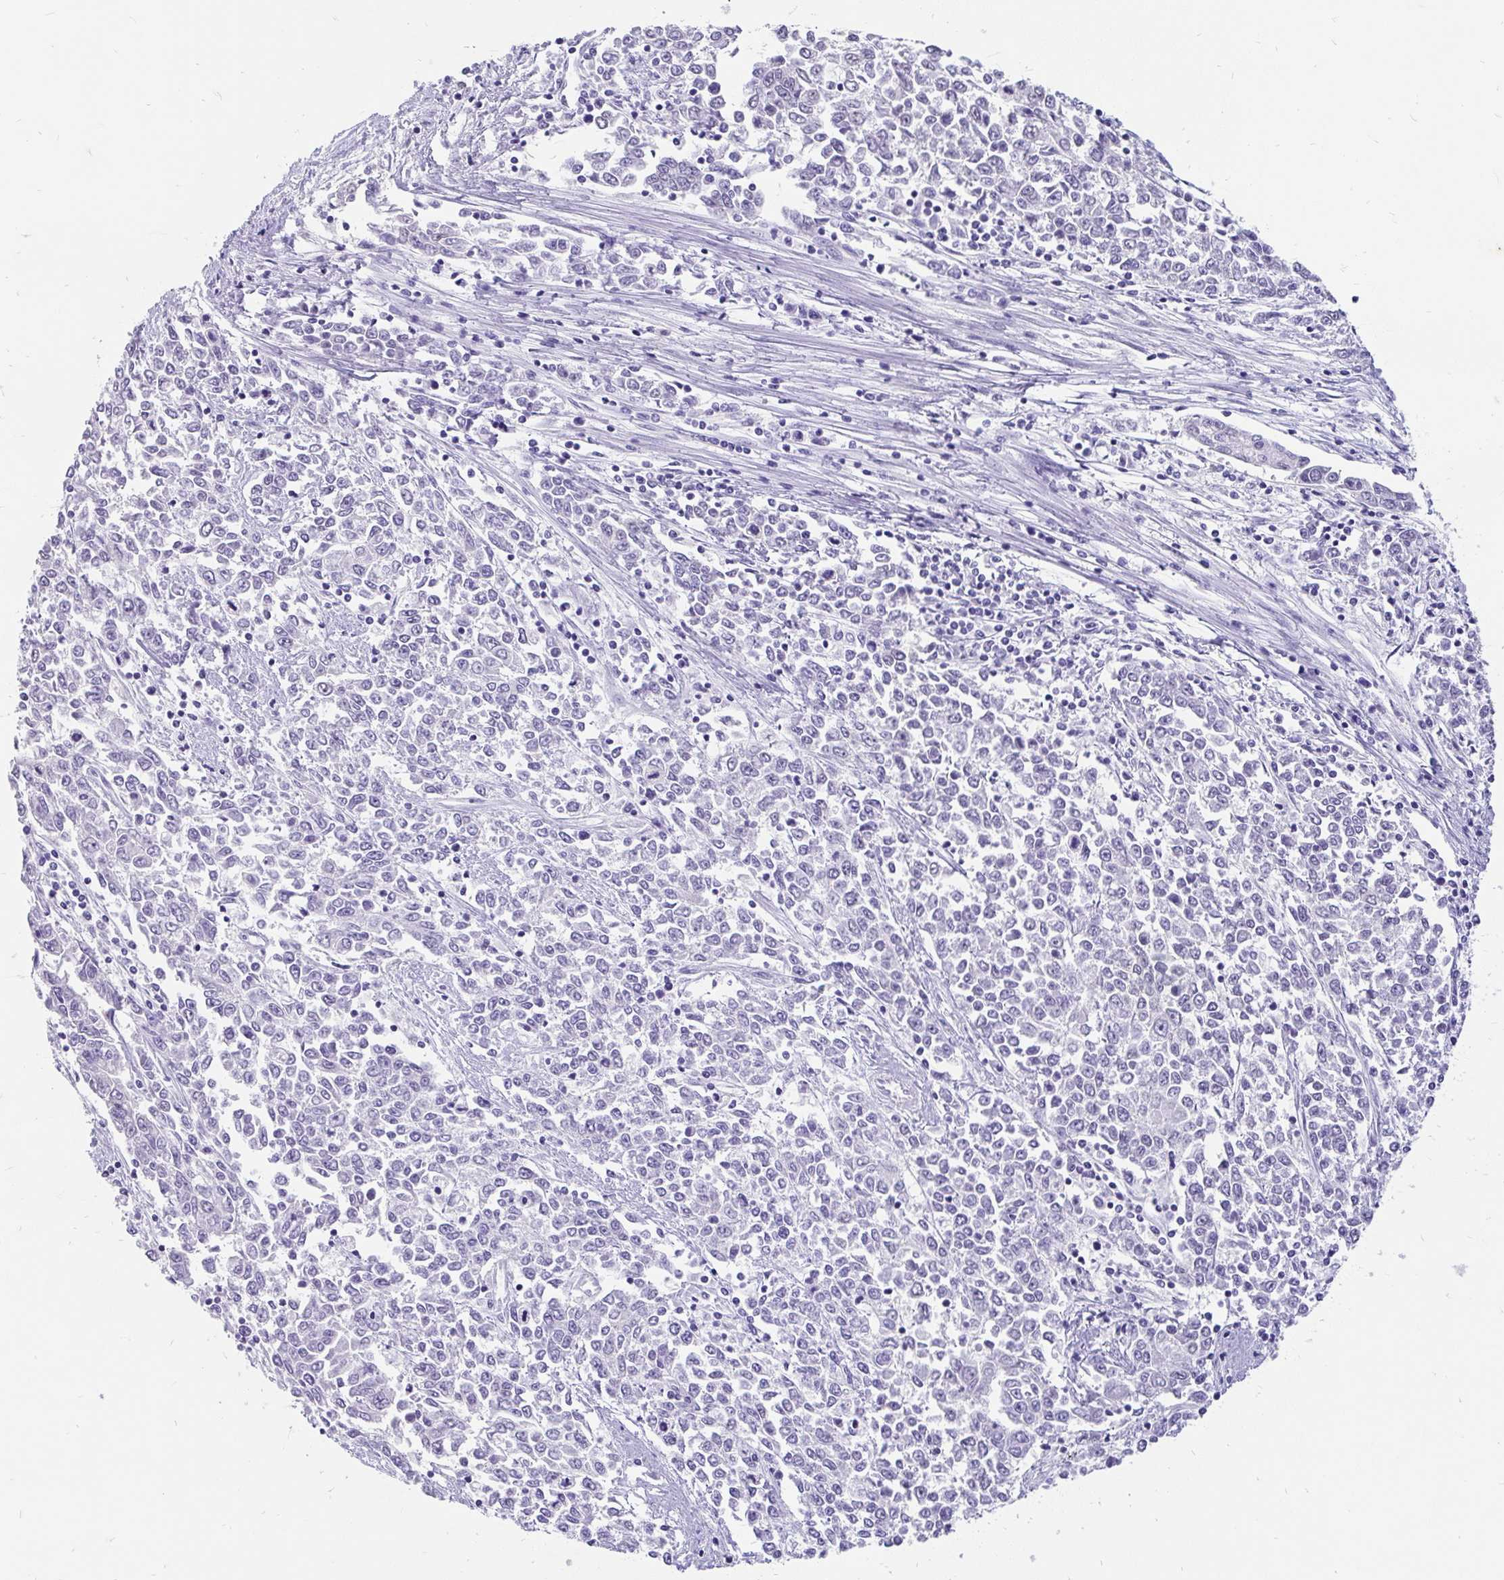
{"staining": {"intensity": "negative", "quantity": "none", "location": "none"}, "tissue": "endometrial cancer", "cell_type": "Tumor cells", "image_type": "cancer", "snomed": [{"axis": "morphology", "description": "Adenocarcinoma, NOS"}, {"axis": "topography", "description": "Endometrium"}], "caption": "Immunohistochemistry (IHC) of human endometrial cancer demonstrates no staining in tumor cells. The staining is performed using DAB brown chromogen with nuclei counter-stained in using hematoxylin.", "gene": "EML5", "patient": {"sex": "female", "age": 50}}